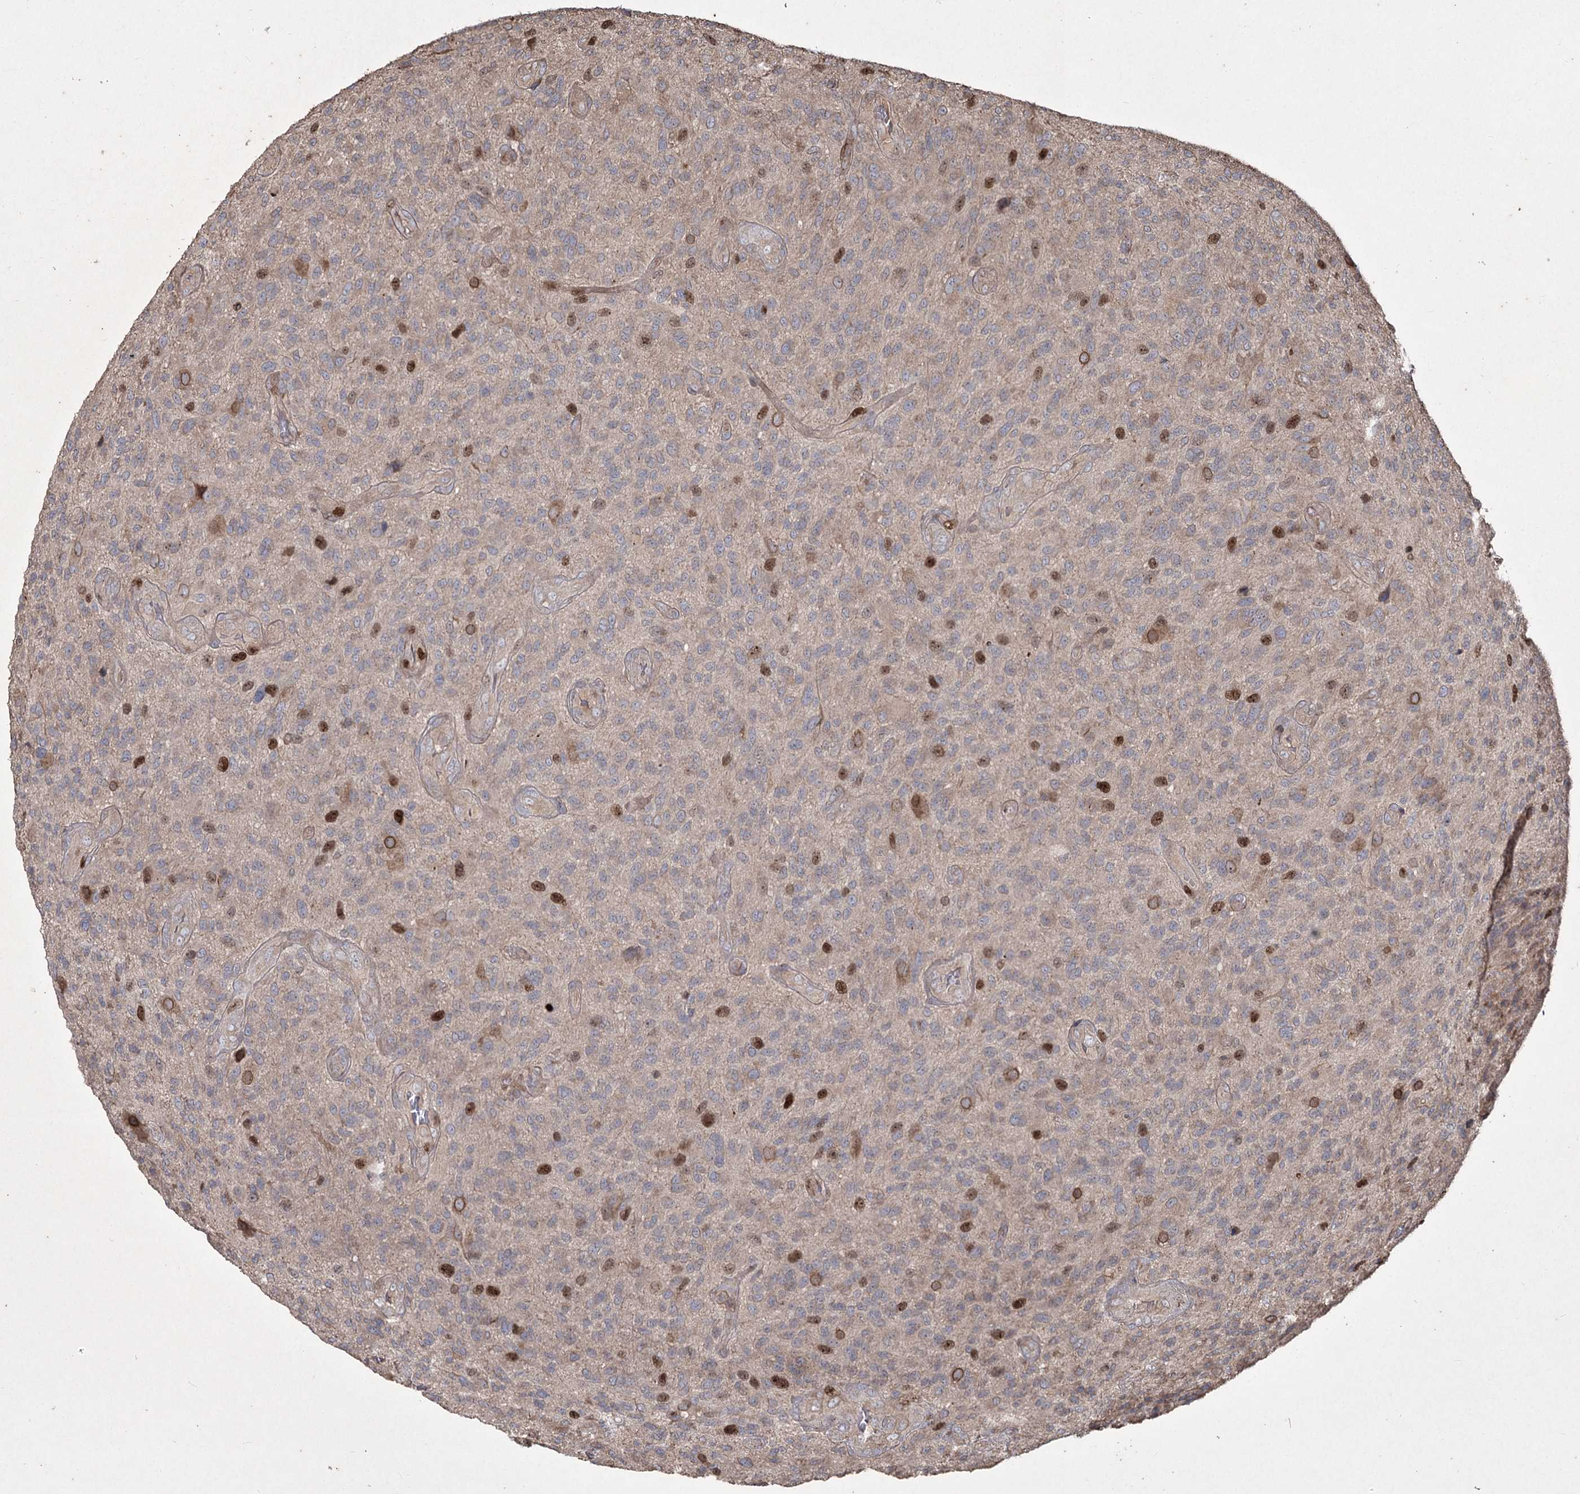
{"staining": {"intensity": "moderate", "quantity": "<25%", "location": "nuclear"}, "tissue": "glioma", "cell_type": "Tumor cells", "image_type": "cancer", "snomed": [{"axis": "morphology", "description": "Glioma, malignant, High grade"}, {"axis": "topography", "description": "Brain"}], "caption": "A brown stain labels moderate nuclear positivity of a protein in malignant high-grade glioma tumor cells. The staining is performed using DAB brown chromogen to label protein expression. The nuclei are counter-stained blue using hematoxylin.", "gene": "PRC1", "patient": {"sex": "male", "age": 47}}